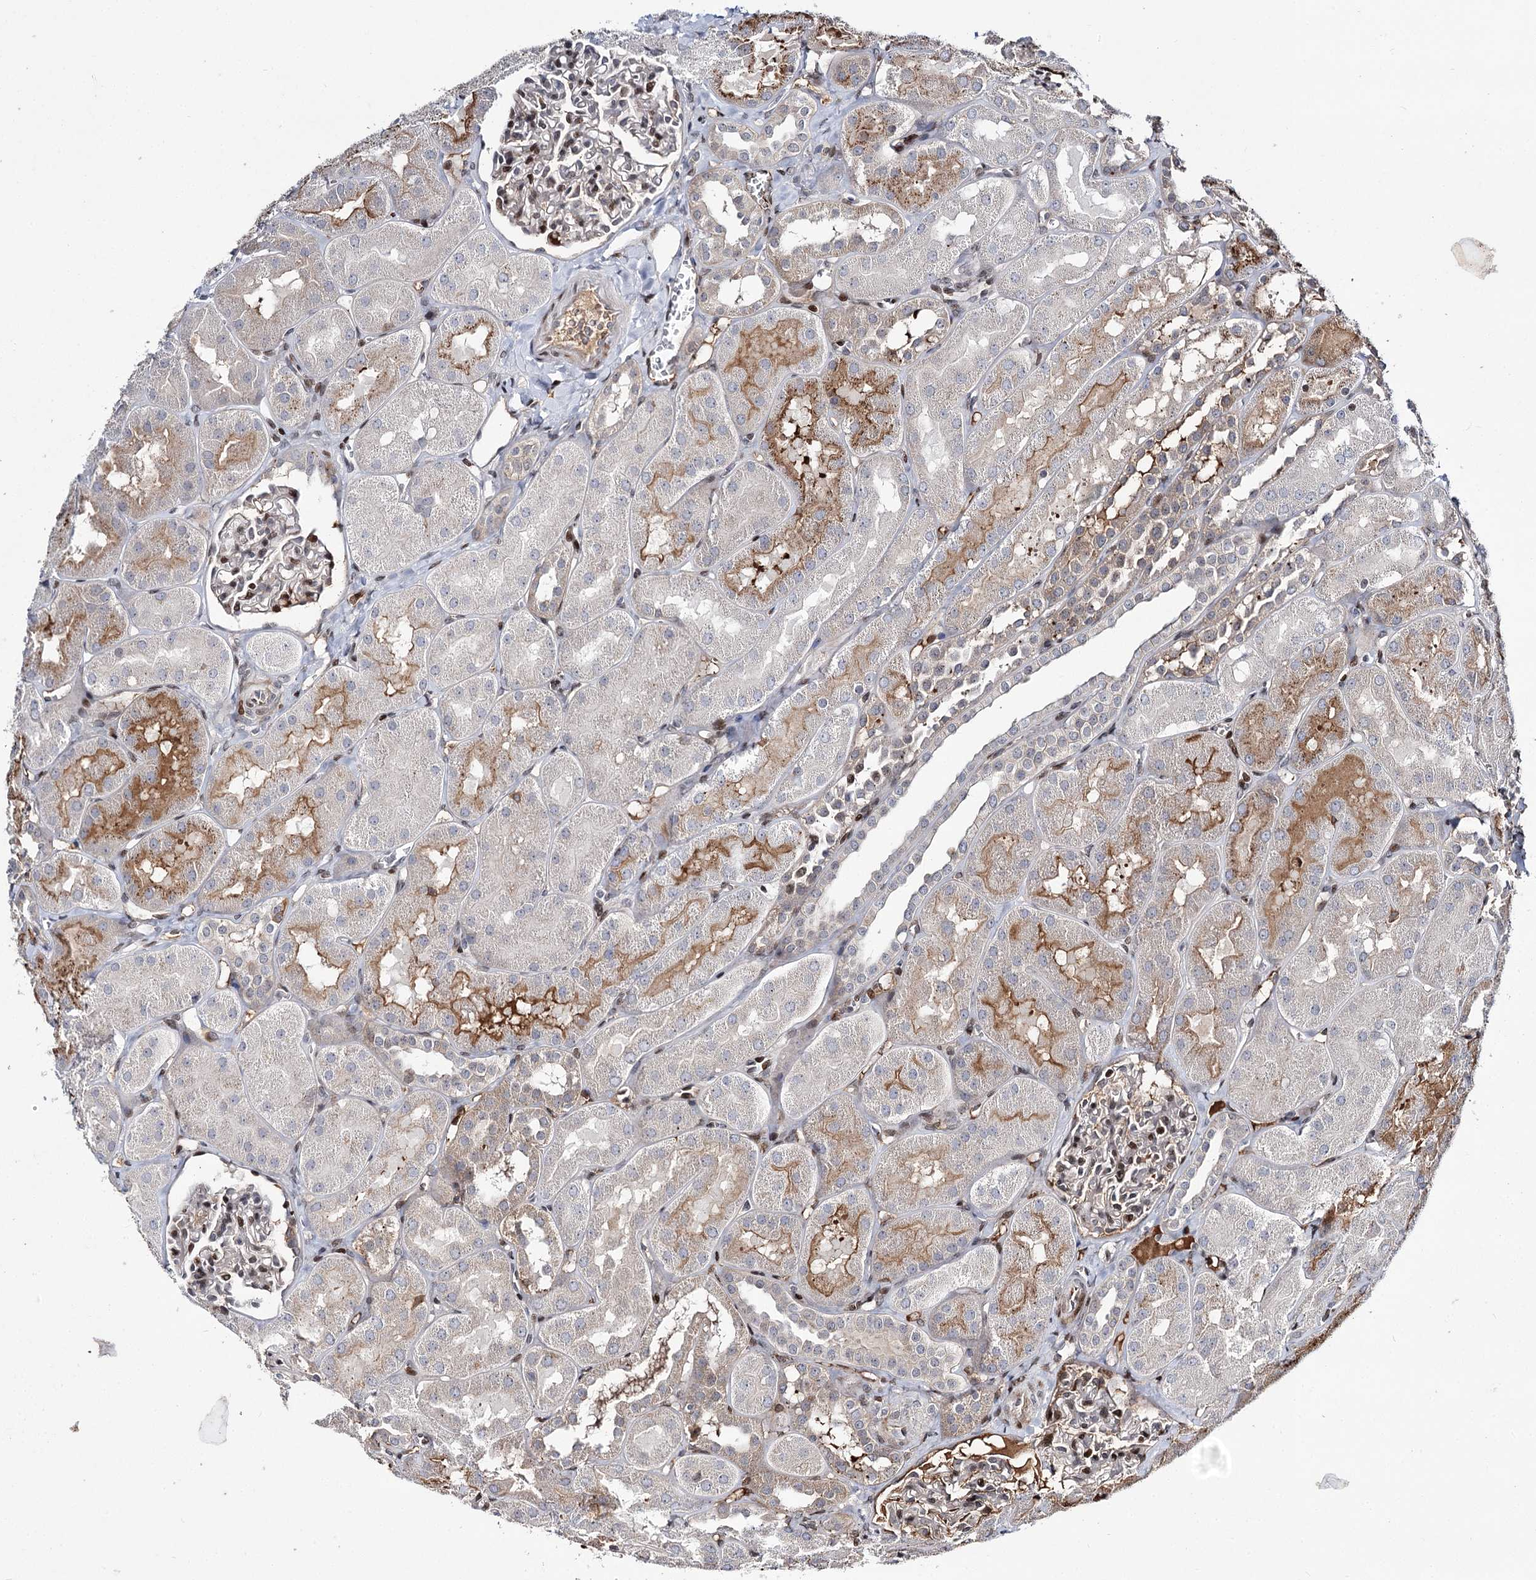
{"staining": {"intensity": "strong", "quantity": "25%-75%", "location": "nuclear"}, "tissue": "kidney", "cell_type": "Cells in glomeruli", "image_type": "normal", "snomed": [{"axis": "morphology", "description": "Normal tissue, NOS"}, {"axis": "topography", "description": "Kidney"}, {"axis": "topography", "description": "Urinary bladder"}], "caption": "Normal kidney reveals strong nuclear expression in approximately 25%-75% of cells in glomeruli, visualized by immunohistochemistry. The protein of interest is shown in brown color, while the nuclei are stained blue.", "gene": "ITFG2", "patient": {"sex": "male", "age": 16}}